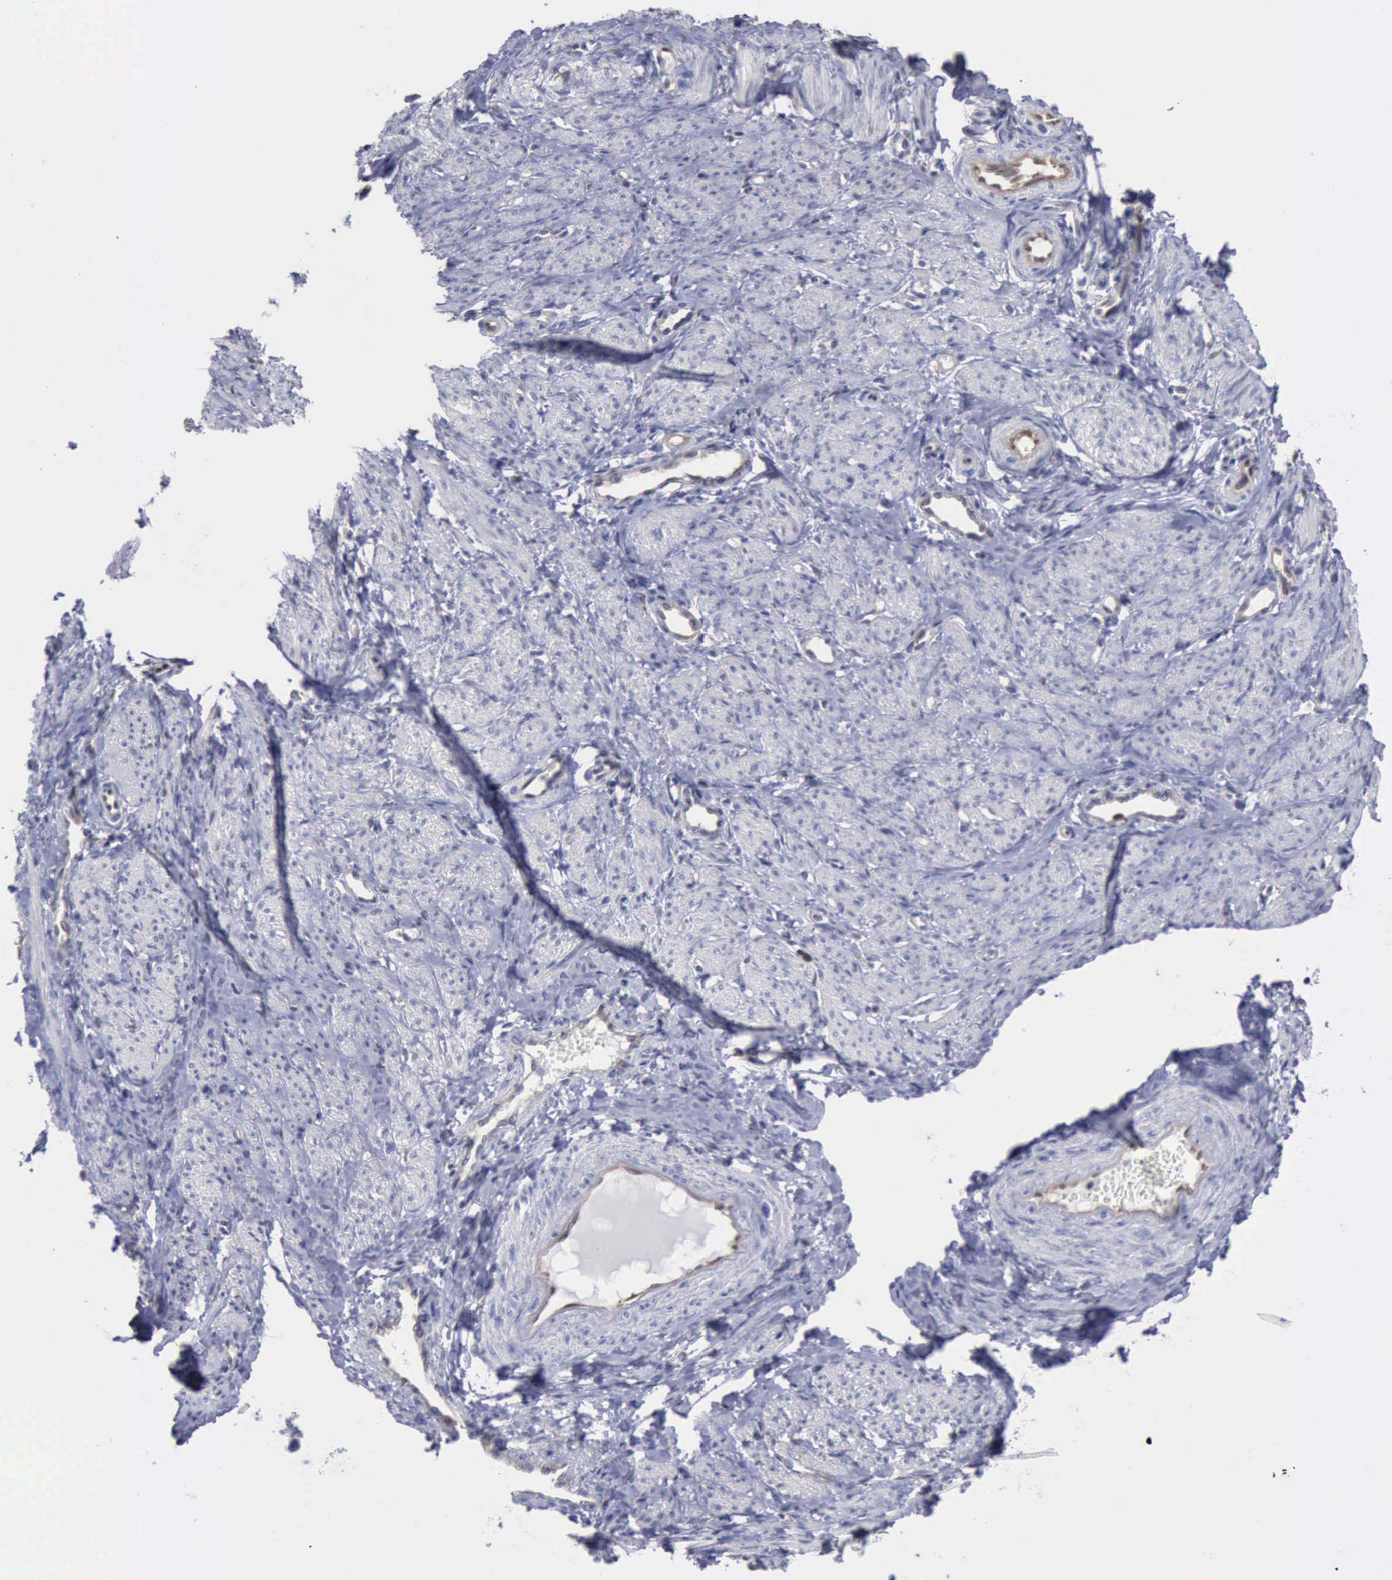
{"staining": {"intensity": "negative", "quantity": "none", "location": "none"}, "tissue": "smooth muscle", "cell_type": "Smooth muscle cells", "image_type": "normal", "snomed": [{"axis": "morphology", "description": "Normal tissue, NOS"}, {"axis": "topography", "description": "Smooth muscle"}, {"axis": "topography", "description": "Uterus"}], "caption": "Immunohistochemistry (IHC) micrograph of benign smooth muscle: human smooth muscle stained with DAB (3,3'-diaminobenzidine) shows no significant protein positivity in smooth muscle cells. (Brightfield microscopy of DAB (3,3'-diaminobenzidine) immunohistochemistry at high magnification).", "gene": "STAT1", "patient": {"sex": "female", "age": 39}}